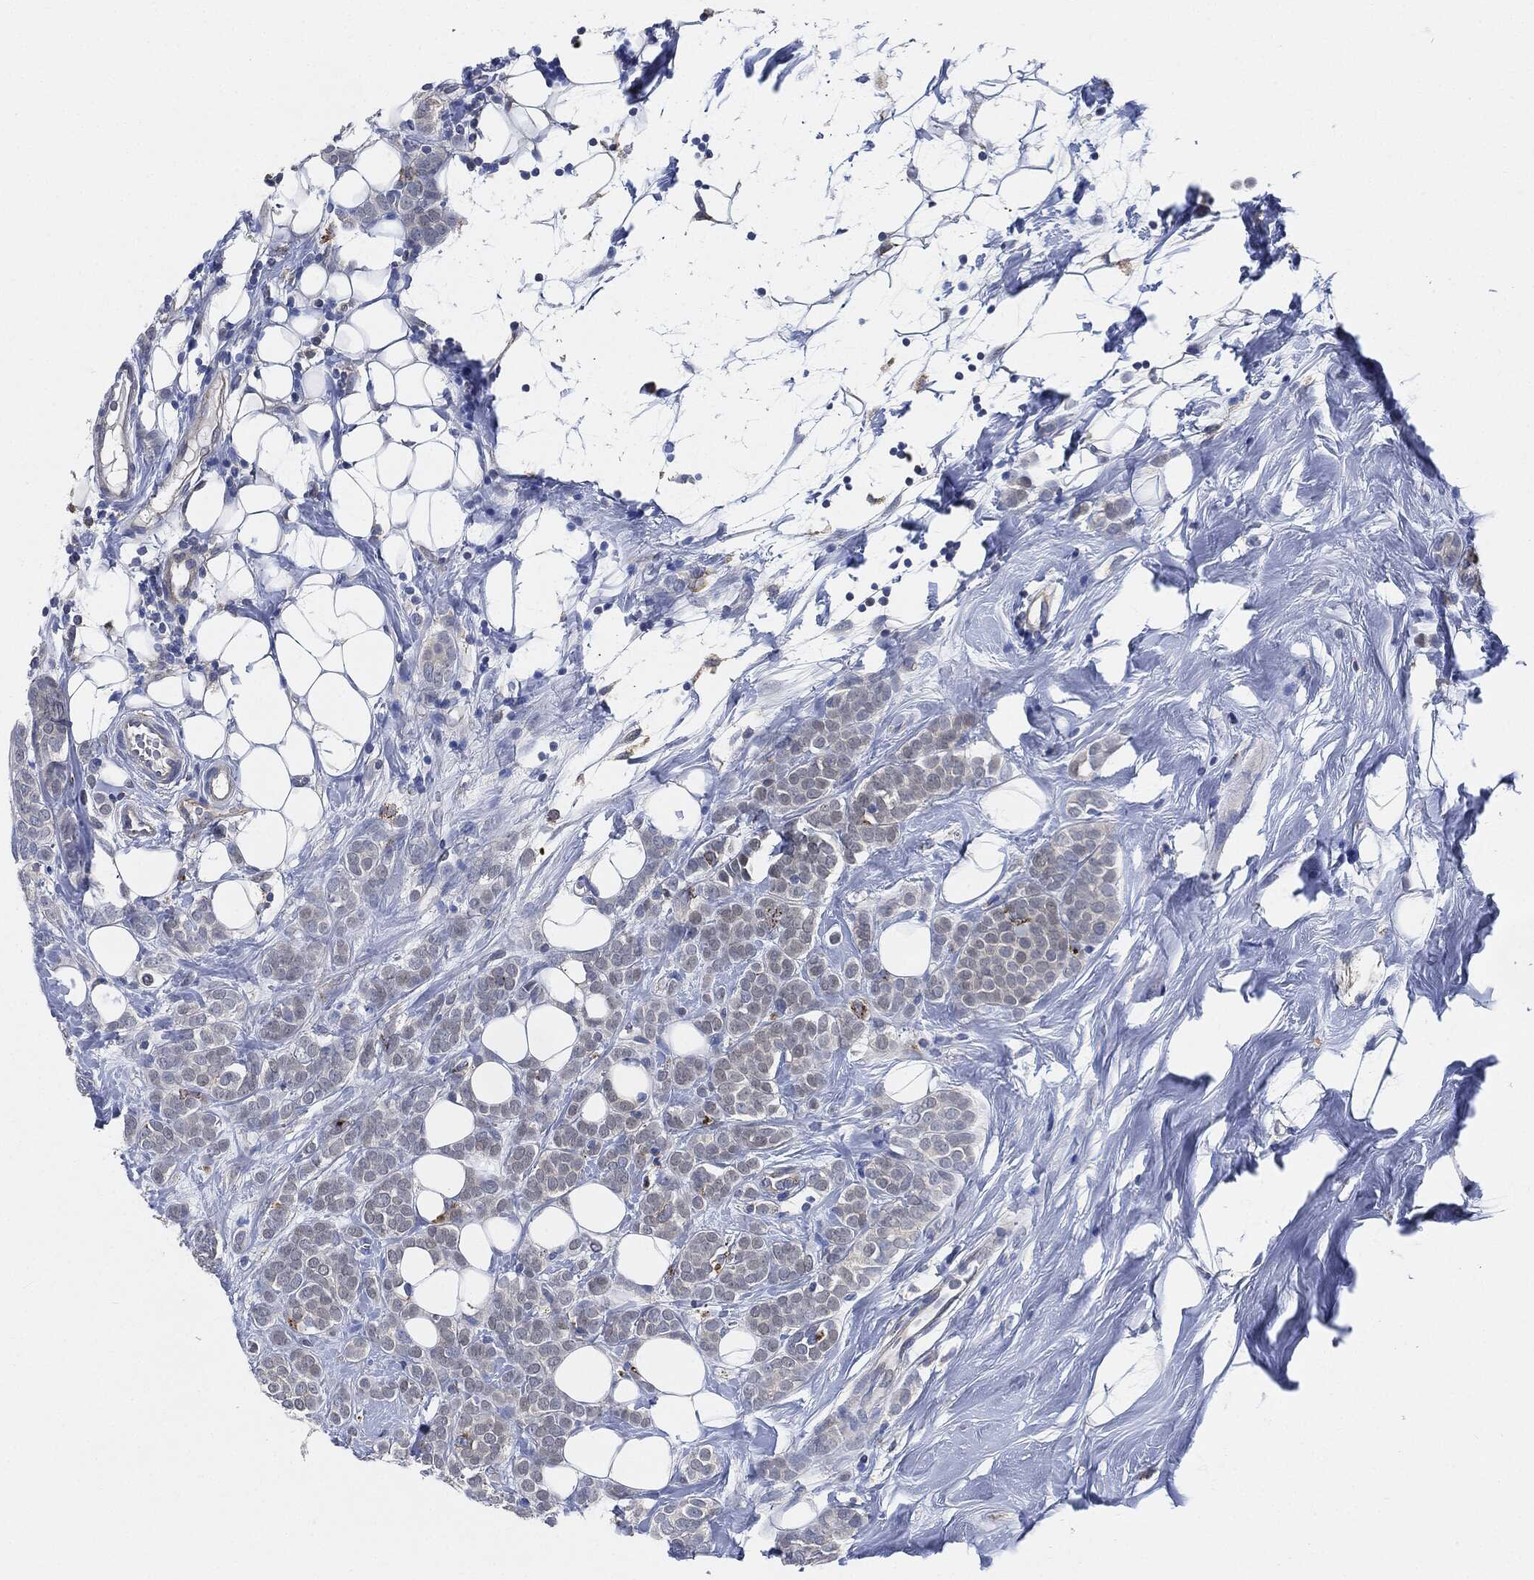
{"staining": {"intensity": "negative", "quantity": "none", "location": "none"}, "tissue": "breast cancer", "cell_type": "Tumor cells", "image_type": "cancer", "snomed": [{"axis": "morphology", "description": "Lobular carcinoma"}, {"axis": "topography", "description": "Breast"}], "caption": "Breast cancer stained for a protein using immunohistochemistry exhibits no positivity tumor cells.", "gene": "VSIG4", "patient": {"sex": "female", "age": 49}}